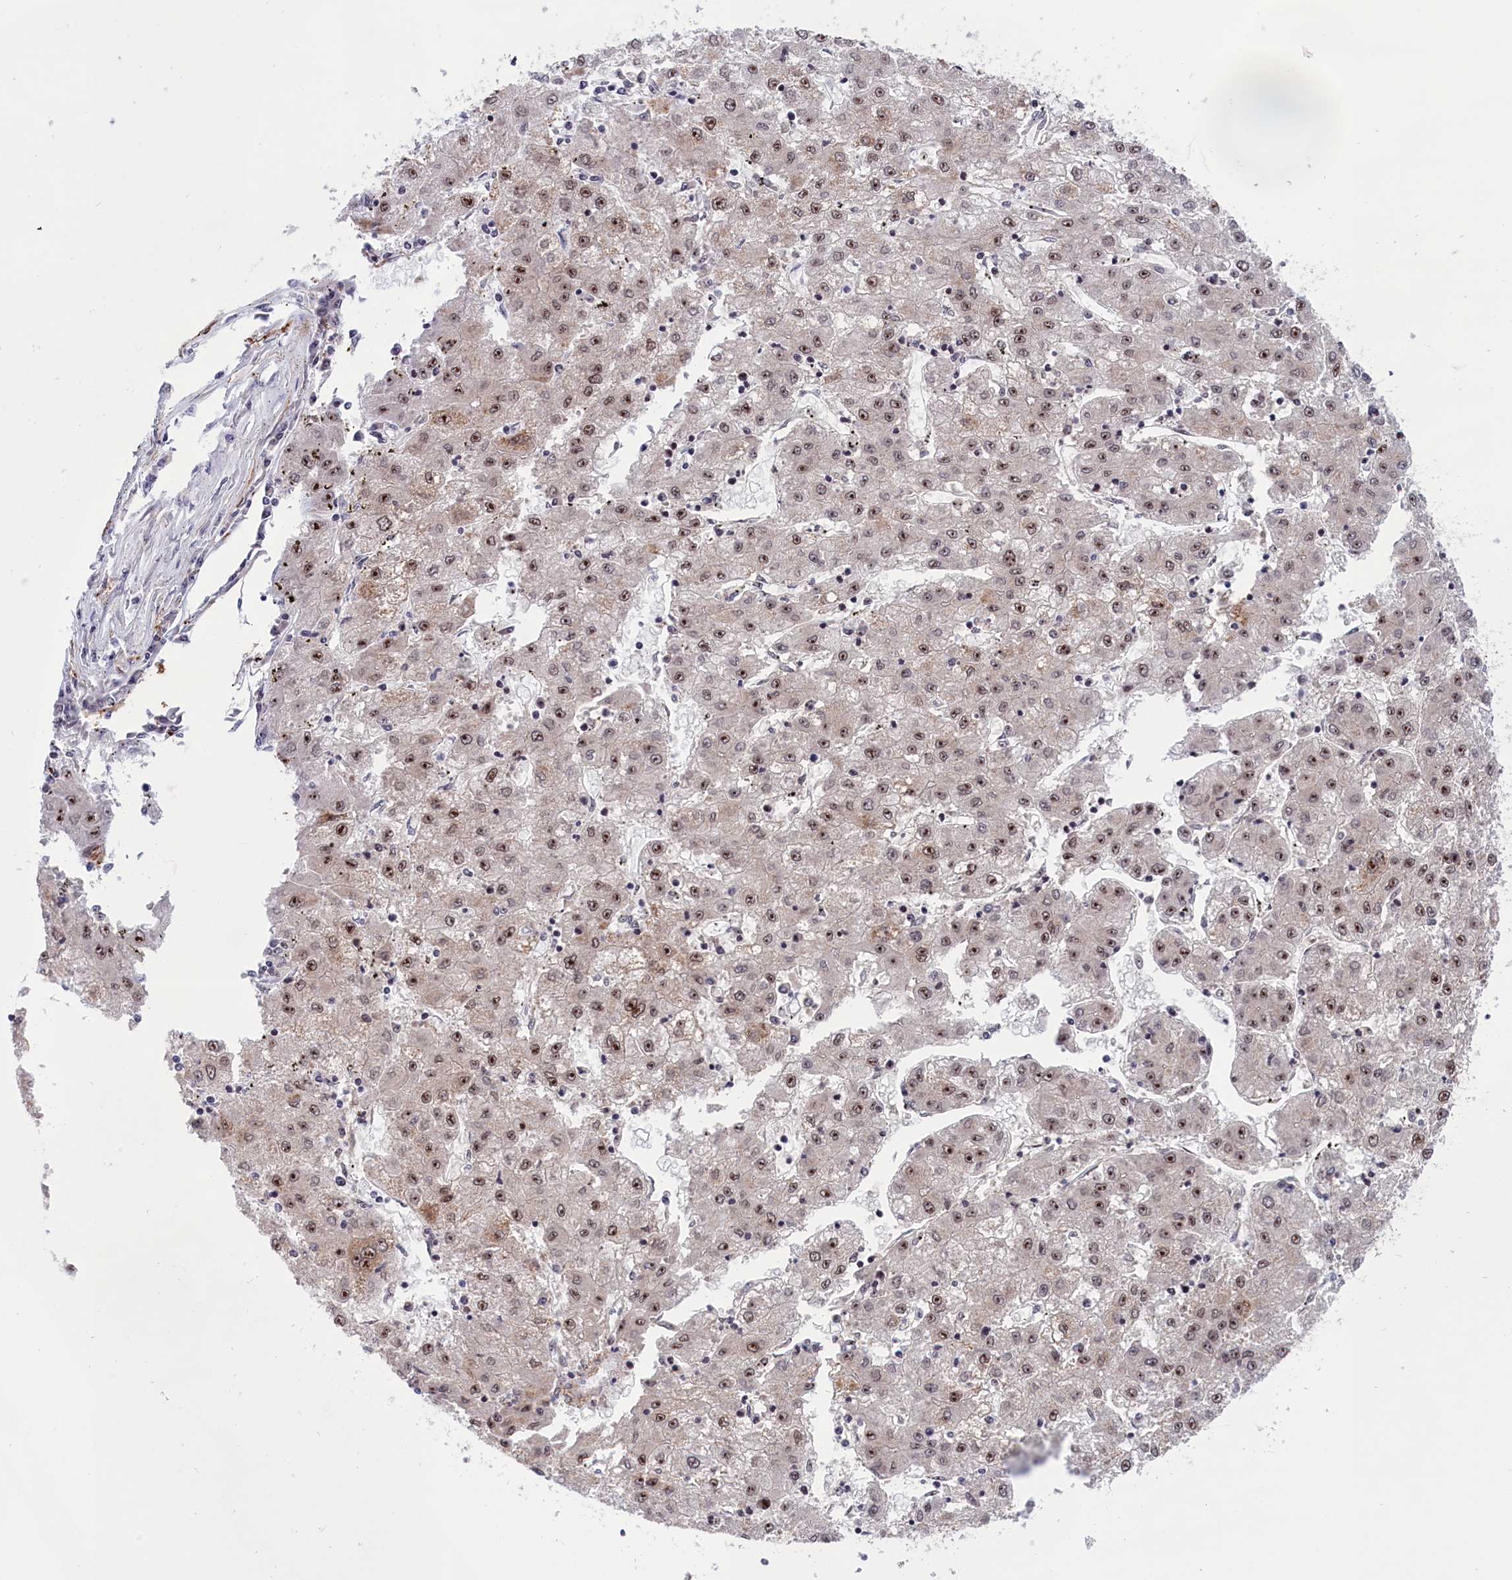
{"staining": {"intensity": "moderate", "quantity": ">75%", "location": "nuclear"}, "tissue": "liver cancer", "cell_type": "Tumor cells", "image_type": "cancer", "snomed": [{"axis": "morphology", "description": "Carcinoma, Hepatocellular, NOS"}, {"axis": "topography", "description": "Liver"}], "caption": "The micrograph demonstrates a brown stain indicating the presence of a protein in the nuclear of tumor cells in hepatocellular carcinoma (liver).", "gene": "PPAN", "patient": {"sex": "male", "age": 72}}